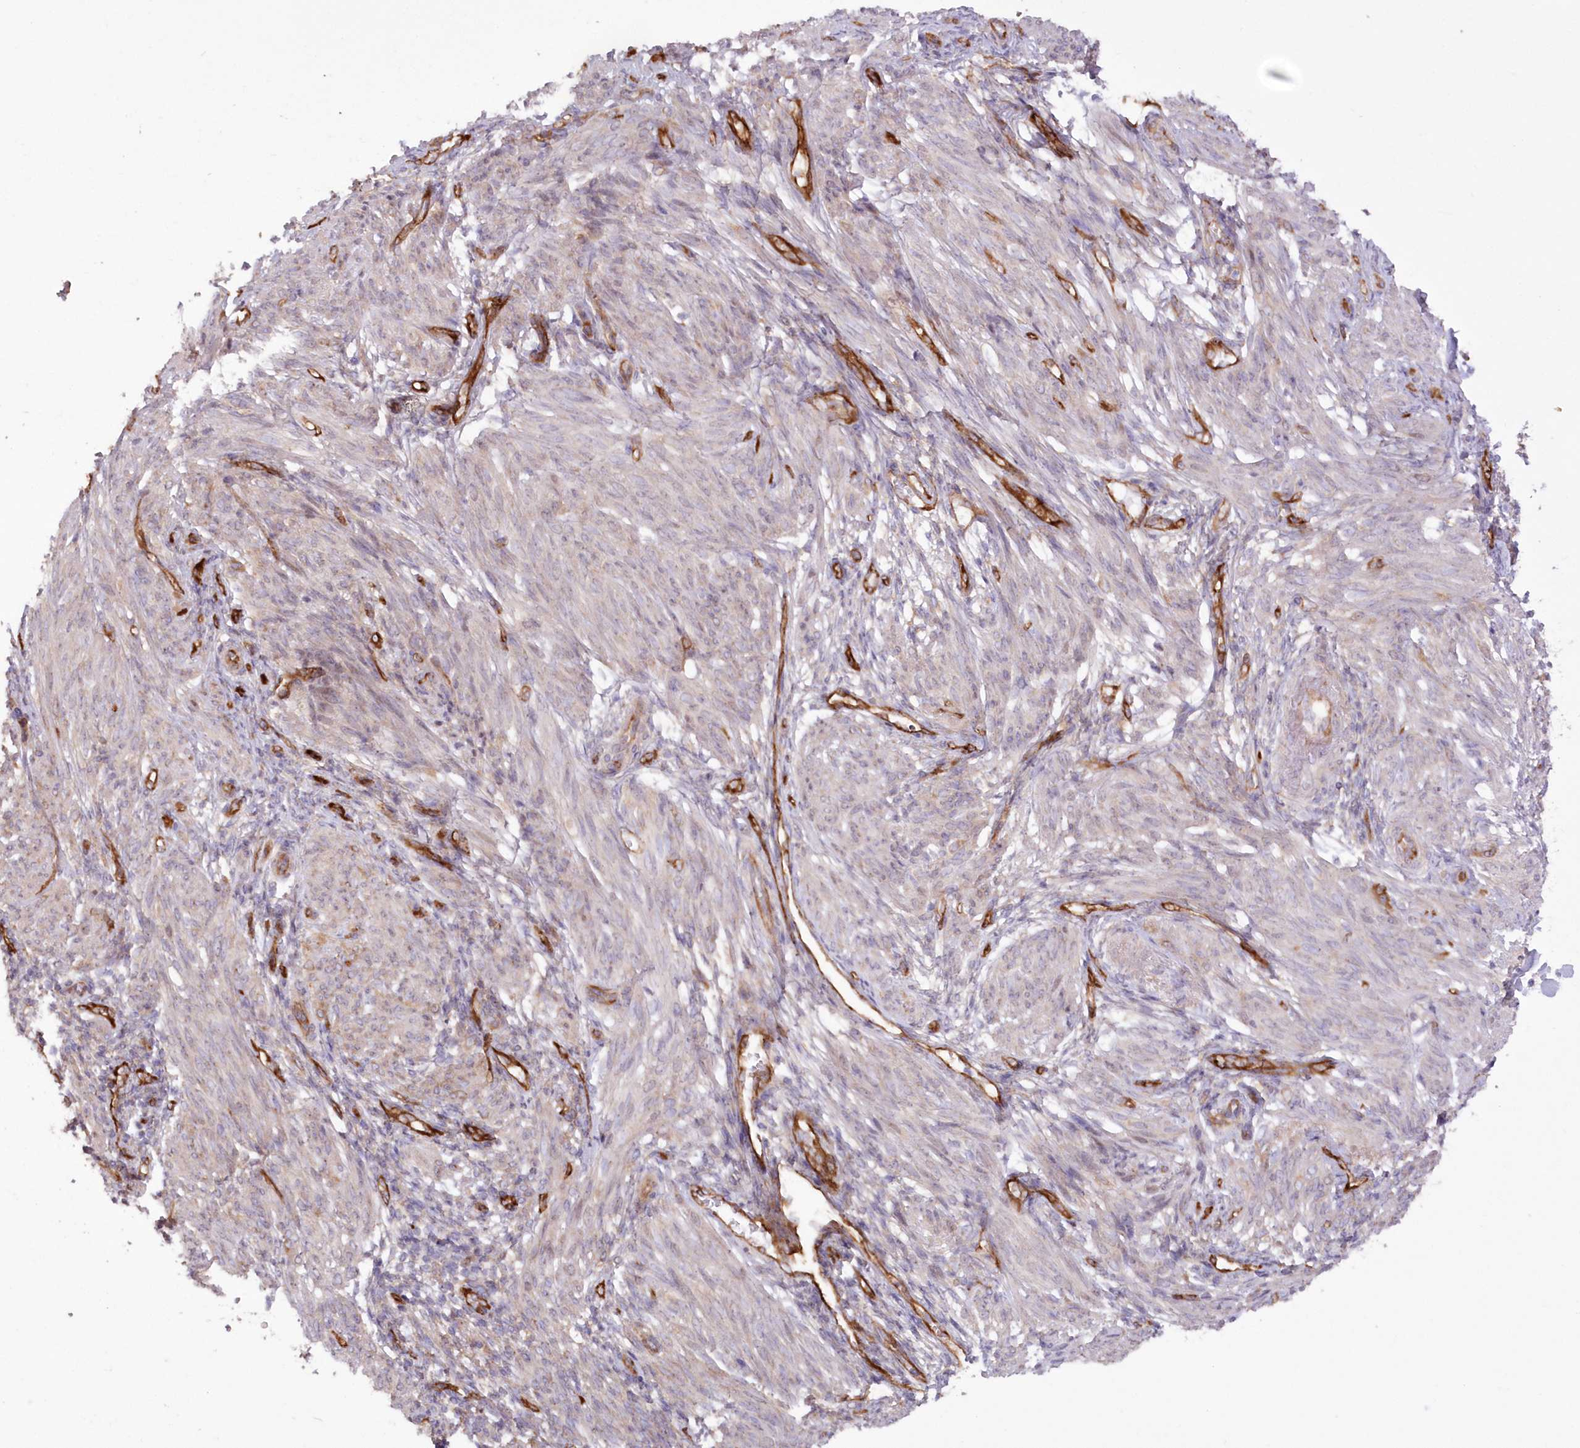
{"staining": {"intensity": "weak", "quantity": "<25%", "location": "cytoplasmic/membranous"}, "tissue": "smooth muscle", "cell_type": "Smooth muscle cells", "image_type": "normal", "snomed": [{"axis": "morphology", "description": "Normal tissue, NOS"}, {"axis": "topography", "description": "Smooth muscle"}], "caption": "Immunohistochemistry histopathology image of unremarkable smooth muscle: smooth muscle stained with DAB (3,3'-diaminobenzidine) demonstrates no significant protein staining in smooth muscle cells.", "gene": "RAB11FIP5", "patient": {"sex": "female", "age": 39}}